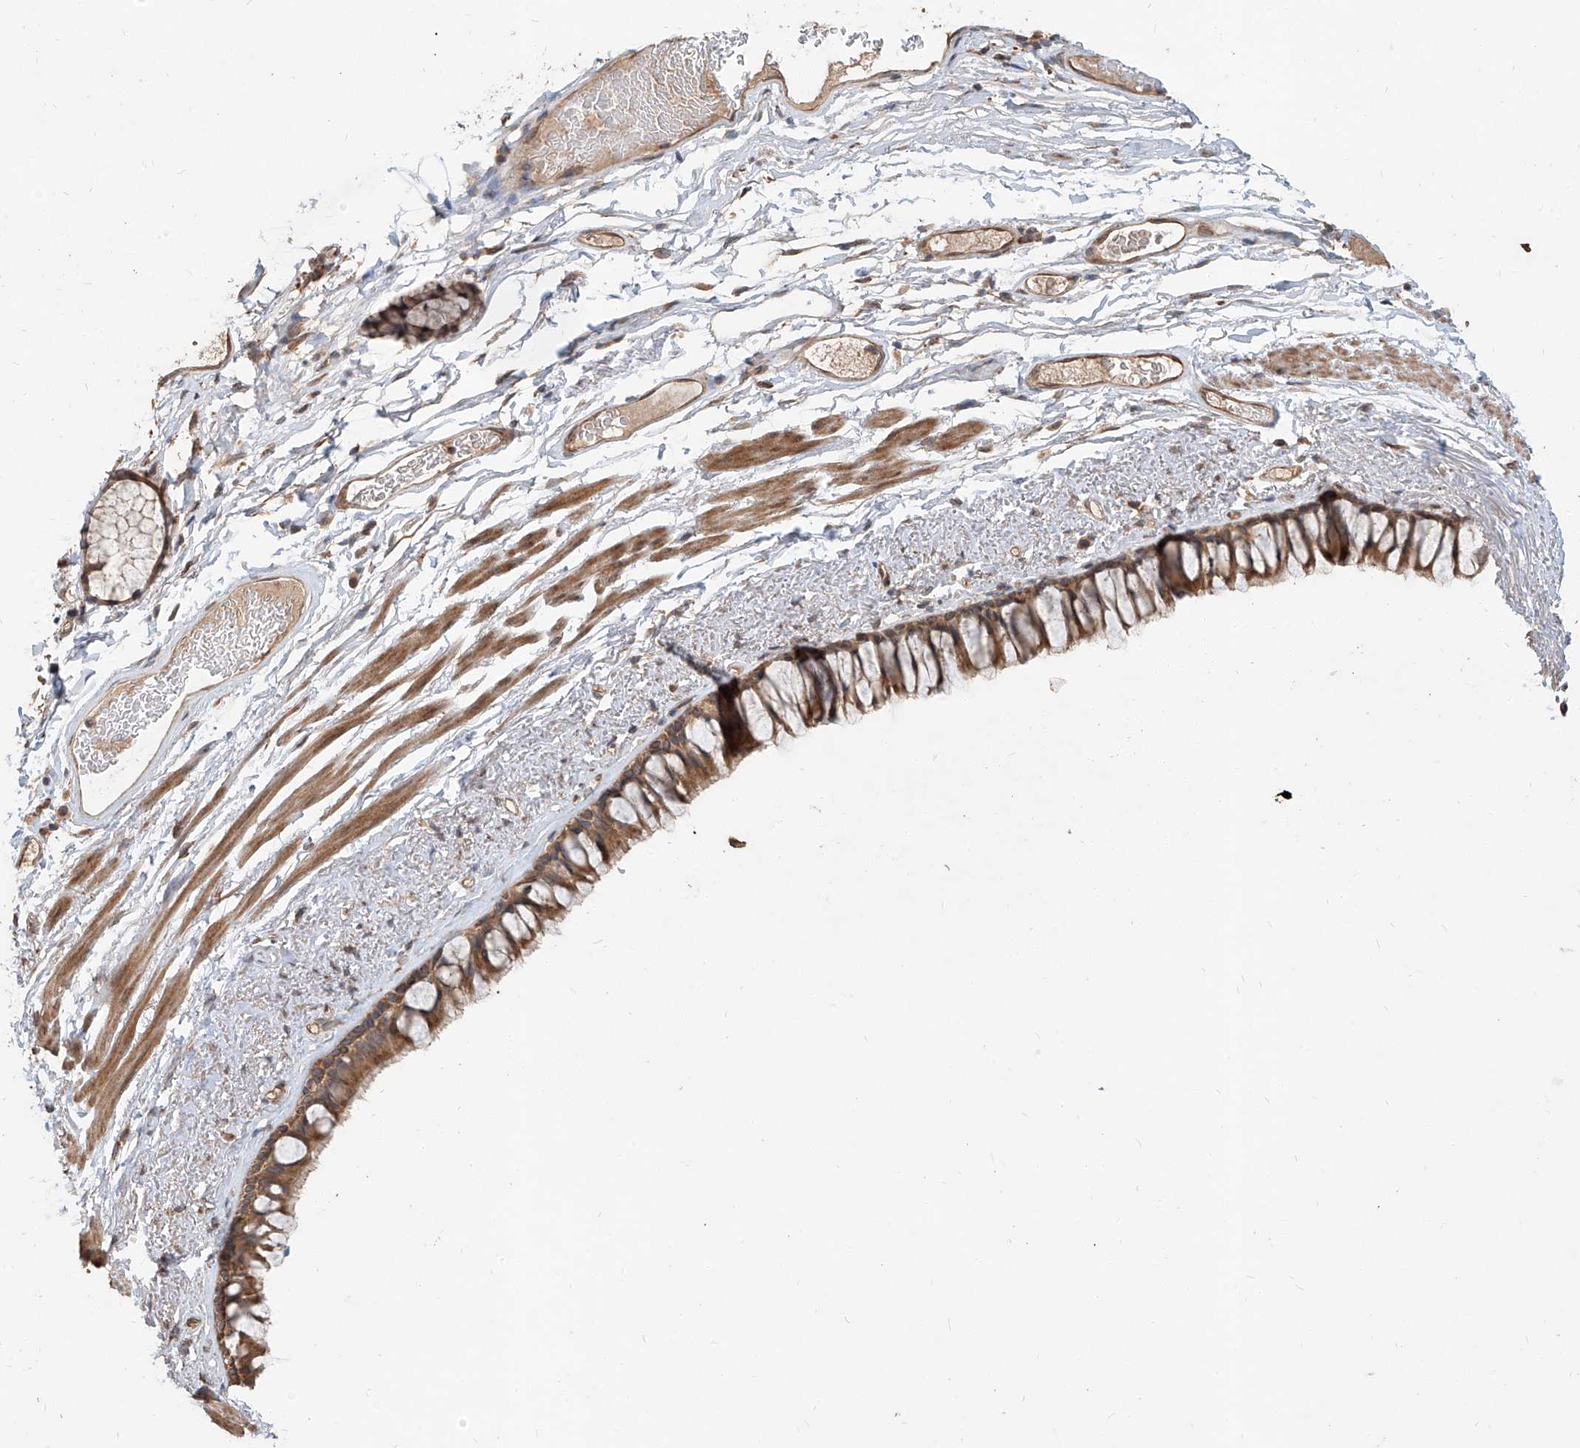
{"staining": {"intensity": "moderate", "quantity": ">75%", "location": "cytoplasmic/membranous"}, "tissue": "bronchus", "cell_type": "Respiratory epithelial cells", "image_type": "normal", "snomed": [{"axis": "morphology", "description": "Normal tissue, NOS"}, {"axis": "topography", "description": "Cartilage tissue"}, {"axis": "topography", "description": "Bronchus"}], "caption": "A brown stain shows moderate cytoplasmic/membranous expression of a protein in respiratory epithelial cells of normal human bronchus. The staining was performed using DAB to visualize the protein expression in brown, while the nuclei were stained in blue with hematoxylin (Magnification: 20x).", "gene": "STX19", "patient": {"sex": "female", "age": 73}}